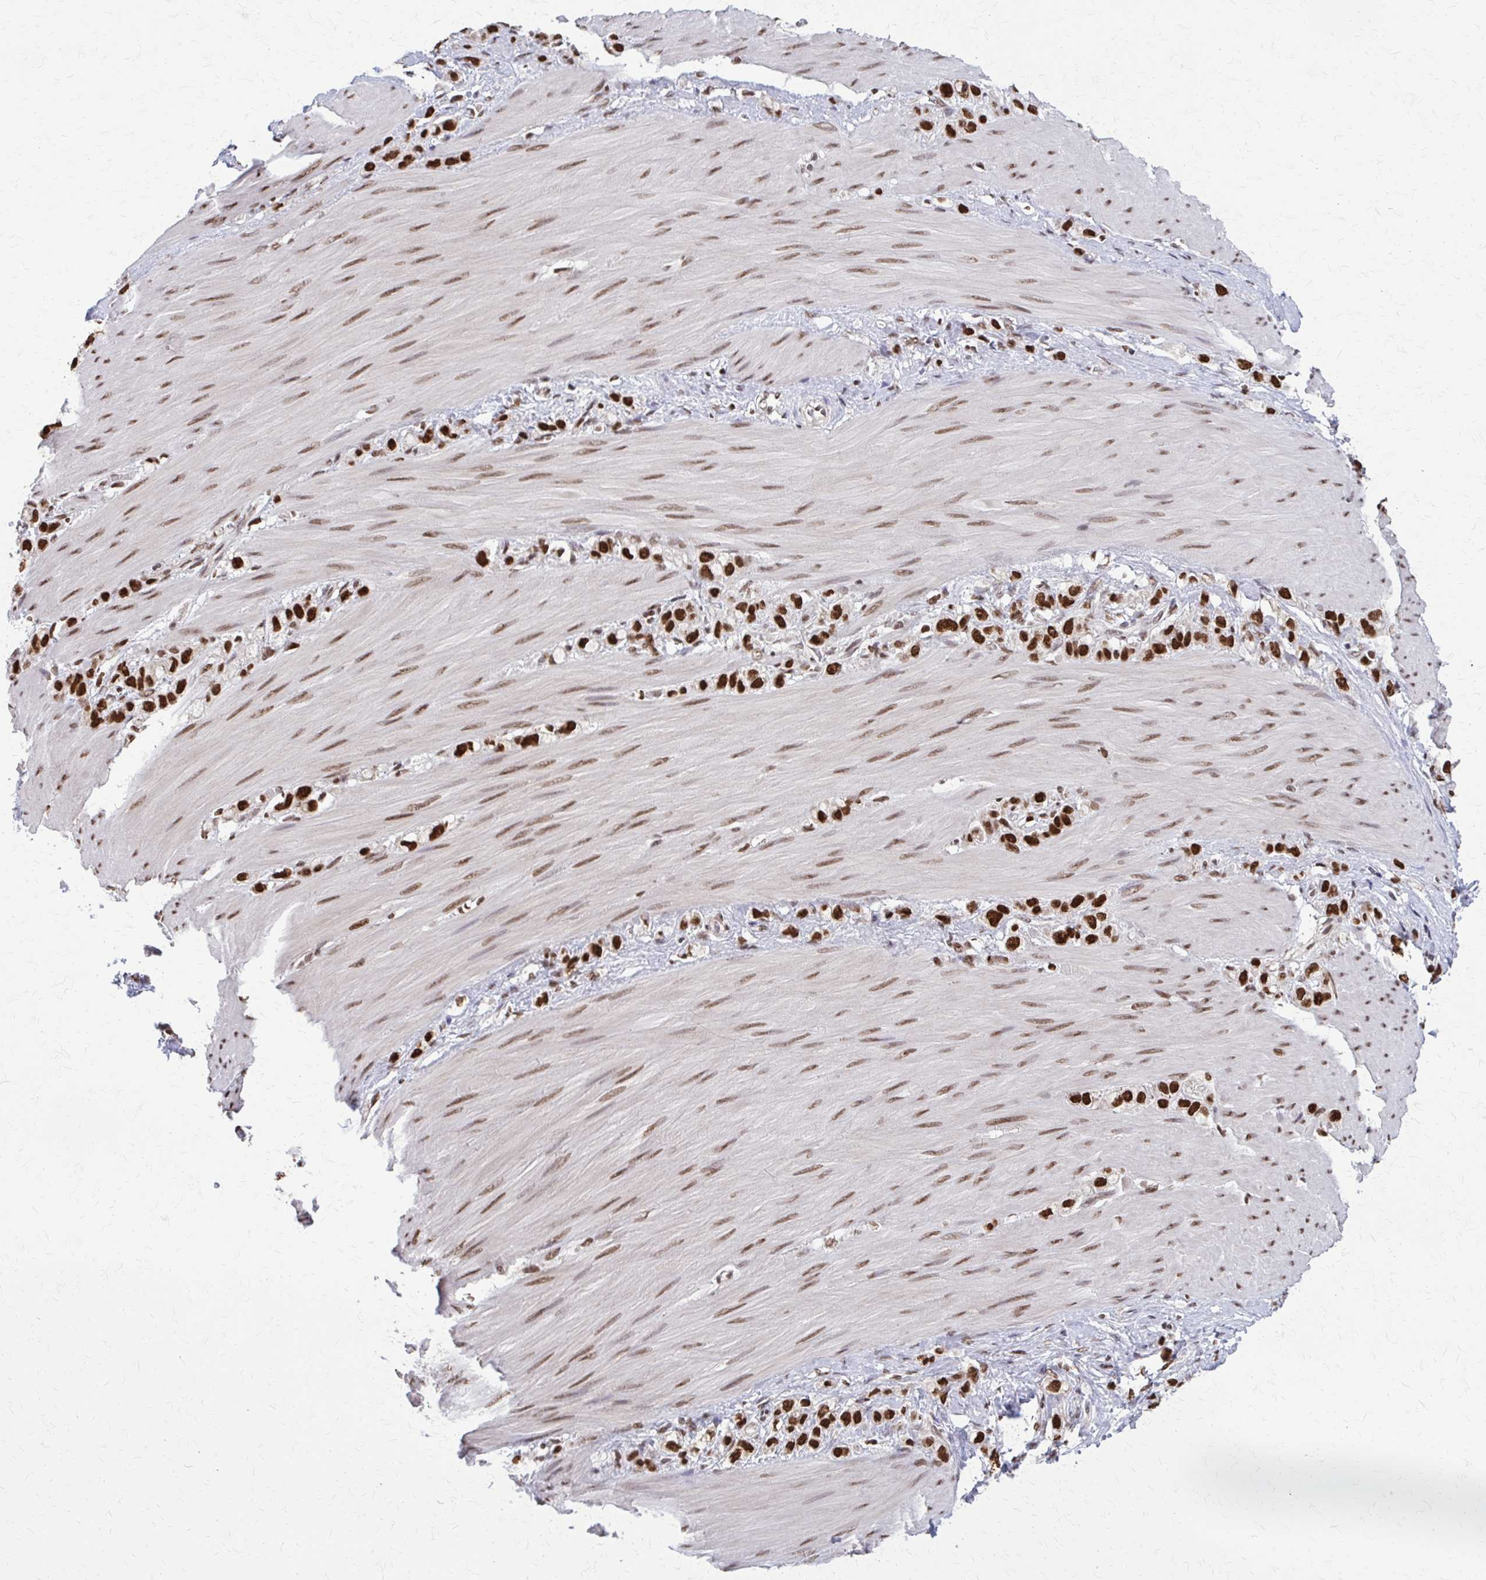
{"staining": {"intensity": "strong", "quantity": ">75%", "location": "nuclear"}, "tissue": "stomach cancer", "cell_type": "Tumor cells", "image_type": "cancer", "snomed": [{"axis": "morphology", "description": "Adenocarcinoma, NOS"}, {"axis": "topography", "description": "Stomach"}], "caption": "Protein staining of stomach cancer (adenocarcinoma) tissue exhibits strong nuclear staining in about >75% of tumor cells.", "gene": "TTF1", "patient": {"sex": "female", "age": 65}}